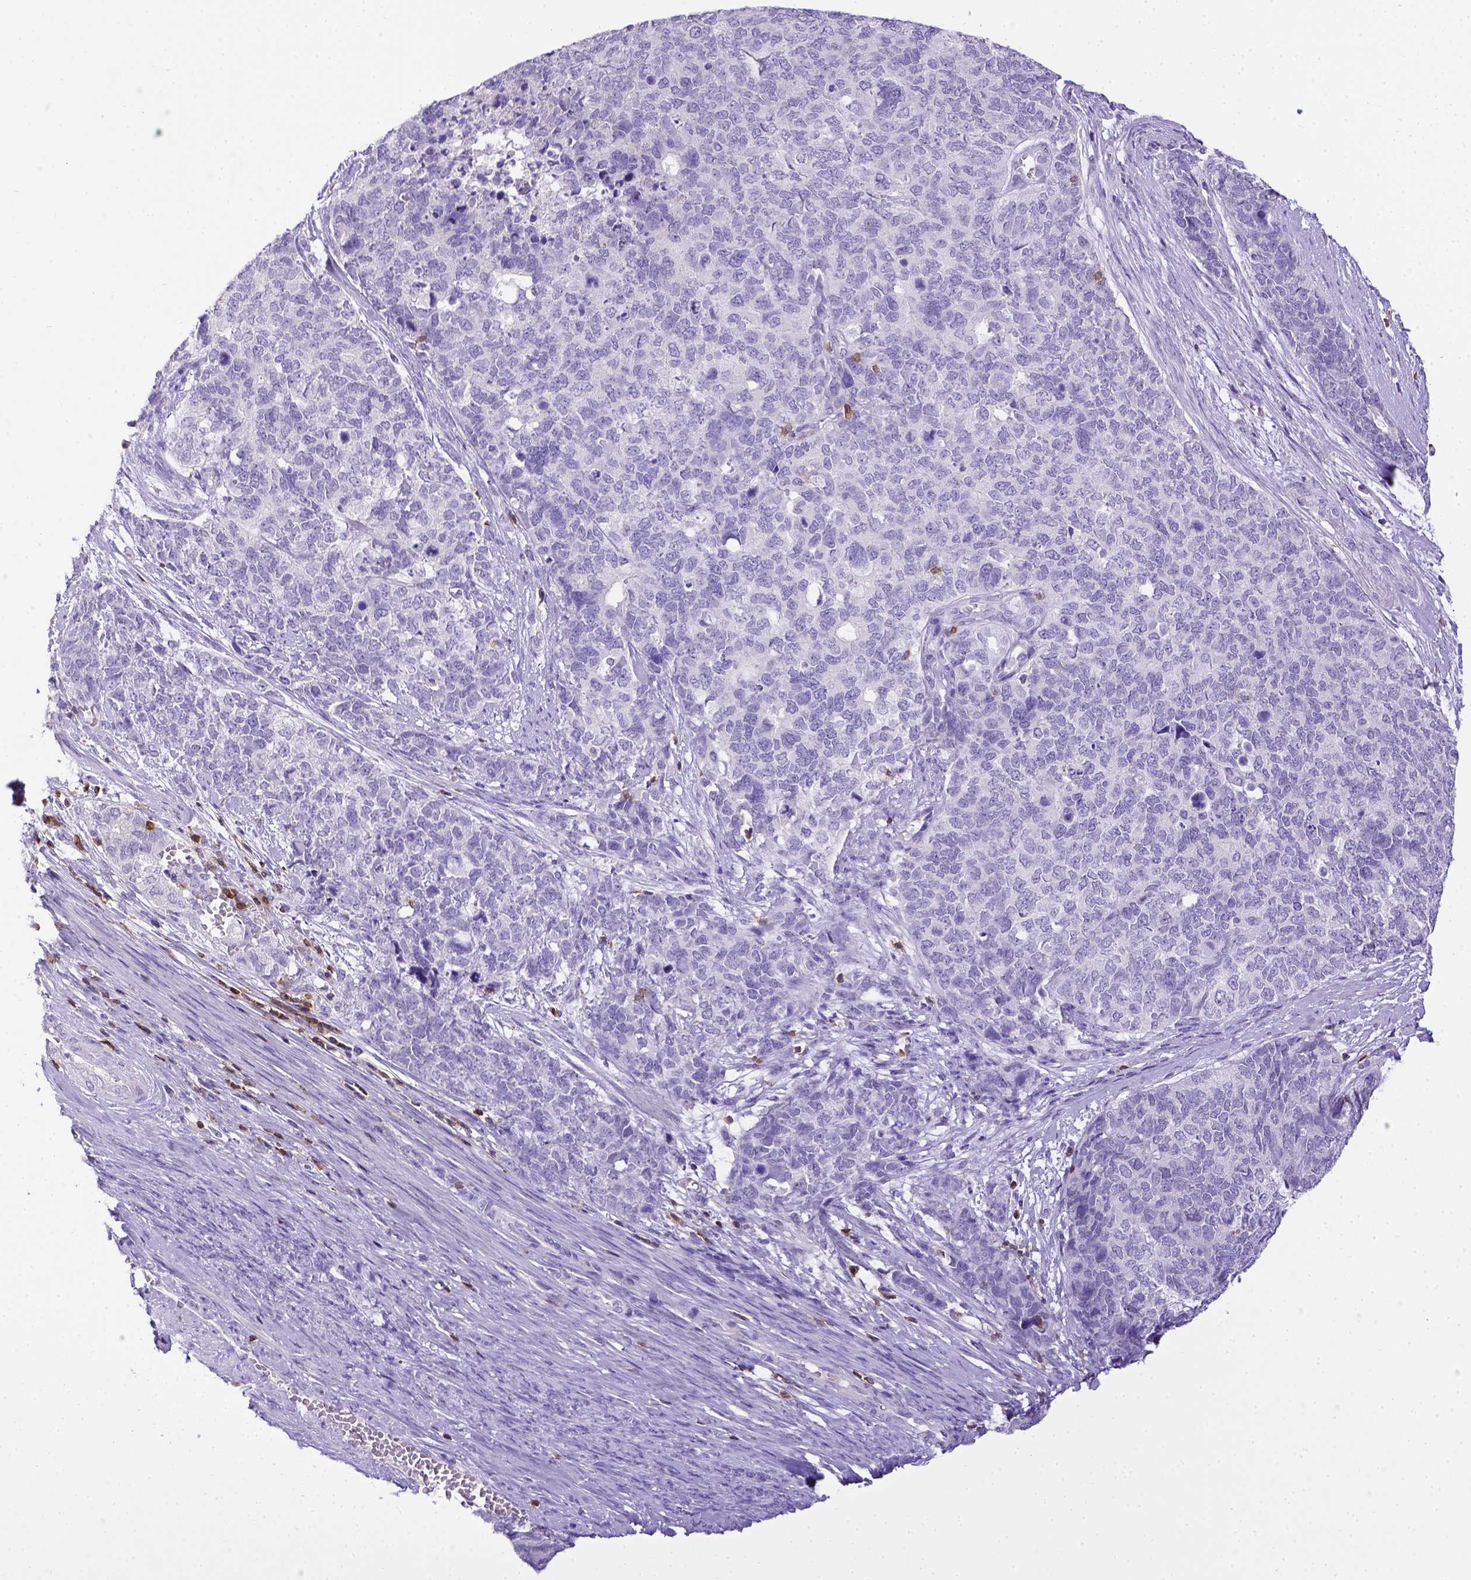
{"staining": {"intensity": "negative", "quantity": "none", "location": "none"}, "tissue": "cervical cancer", "cell_type": "Tumor cells", "image_type": "cancer", "snomed": [{"axis": "morphology", "description": "Squamous cell carcinoma, NOS"}, {"axis": "topography", "description": "Cervix"}], "caption": "DAB (3,3'-diaminobenzidine) immunohistochemical staining of human cervical cancer shows no significant staining in tumor cells.", "gene": "CD3E", "patient": {"sex": "female", "age": 63}}